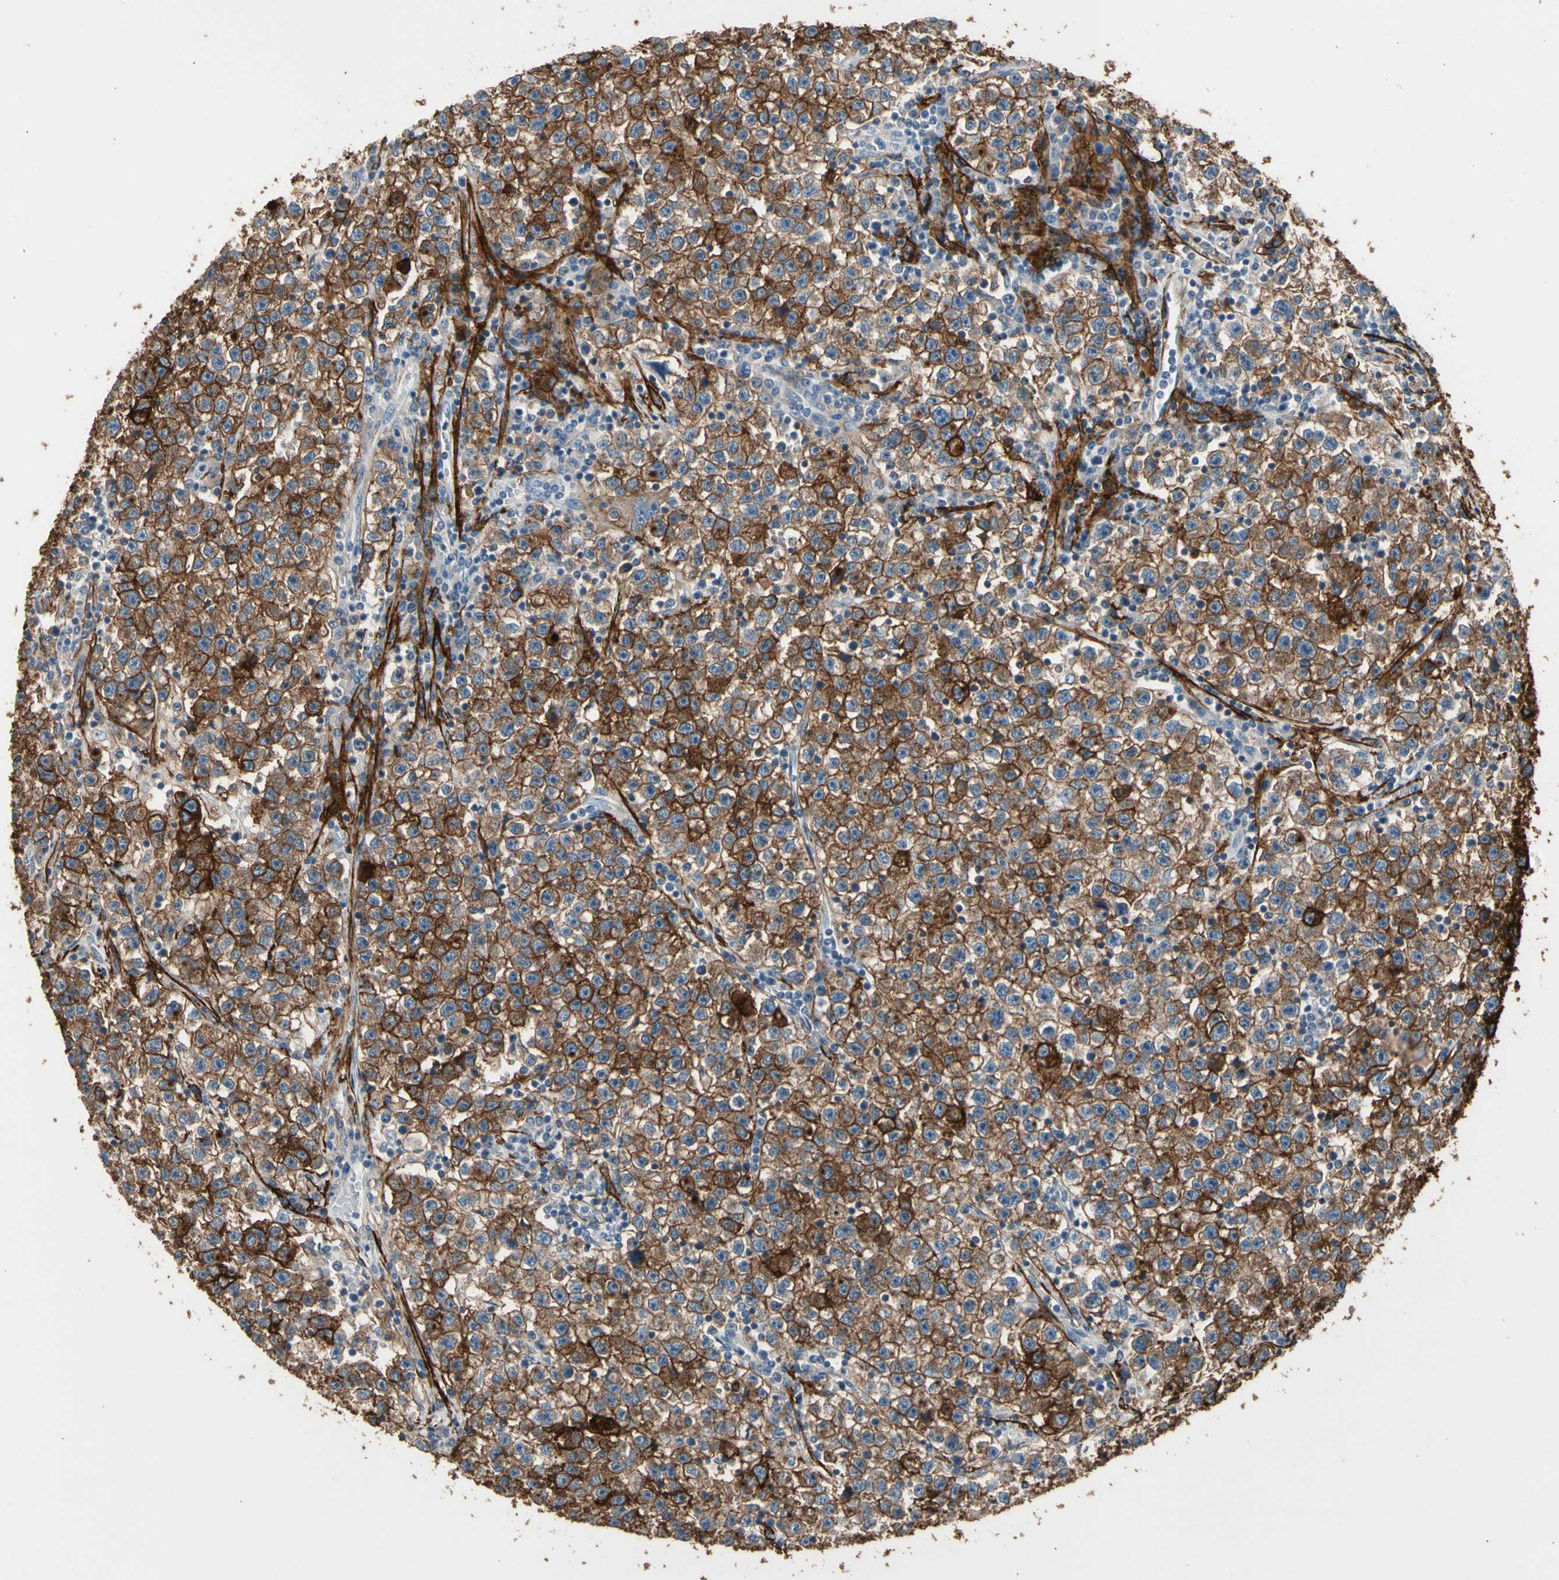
{"staining": {"intensity": "strong", "quantity": ">75%", "location": "cytoplasmic/membranous"}, "tissue": "testis cancer", "cell_type": "Tumor cells", "image_type": "cancer", "snomed": [{"axis": "morphology", "description": "Seminoma, NOS"}, {"axis": "topography", "description": "Testis"}], "caption": "IHC staining of seminoma (testis), which shows high levels of strong cytoplasmic/membranous positivity in about >75% of tumor cells indicating strong cytoplasmic/membranous protein expression. The staining was performed using DAB (3,3'-diaminobenzidine) (brown) for protein detection and nuclei were counterstained in hematoxylin (blue).", "gene": "SUSD2", "patient": {"sex": "male", "age": 22}}